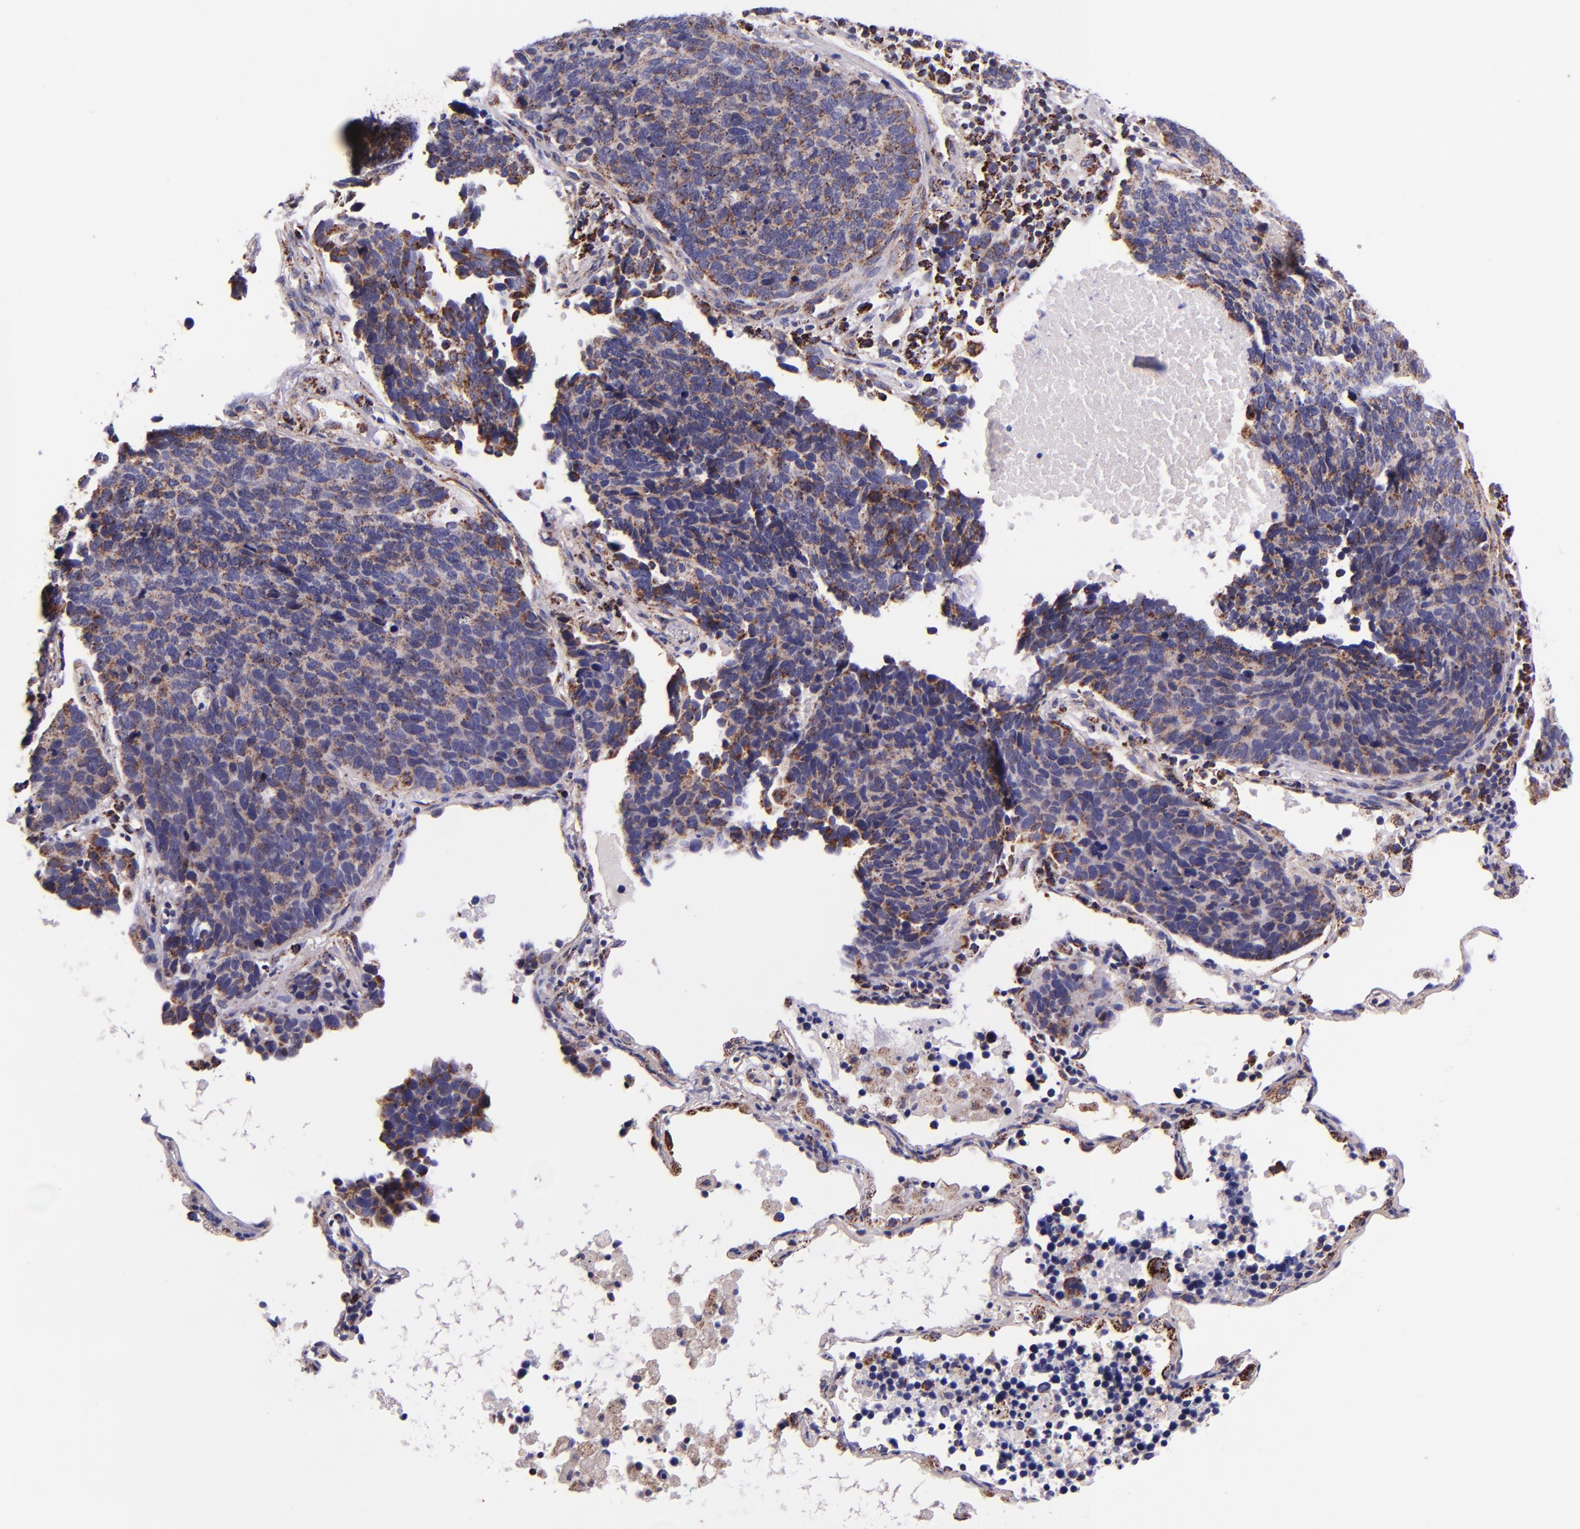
{"staining": {"intensity": "moderate", "quantity": "25%-75%", "location": "cytoplasmic/membranous"}, "tissue": "lung cancer", "cell_type": "Tumor cells", "image_type": "cancer", "snomed": [{"axis": "morphology", "description": "Neoplasm, malignant, NOS"}, {"axis": "topography", "description": "Lung"}], "caption": "IHC of human lung cancer (neoplasm (malignant)) demonstrates medium levels of moderate cytoplasmic/membranous positivity in approximately 25%-75% of tumor cells.", "gene": "IDH3G", "patient": {"sex": "female", "age": 75}}